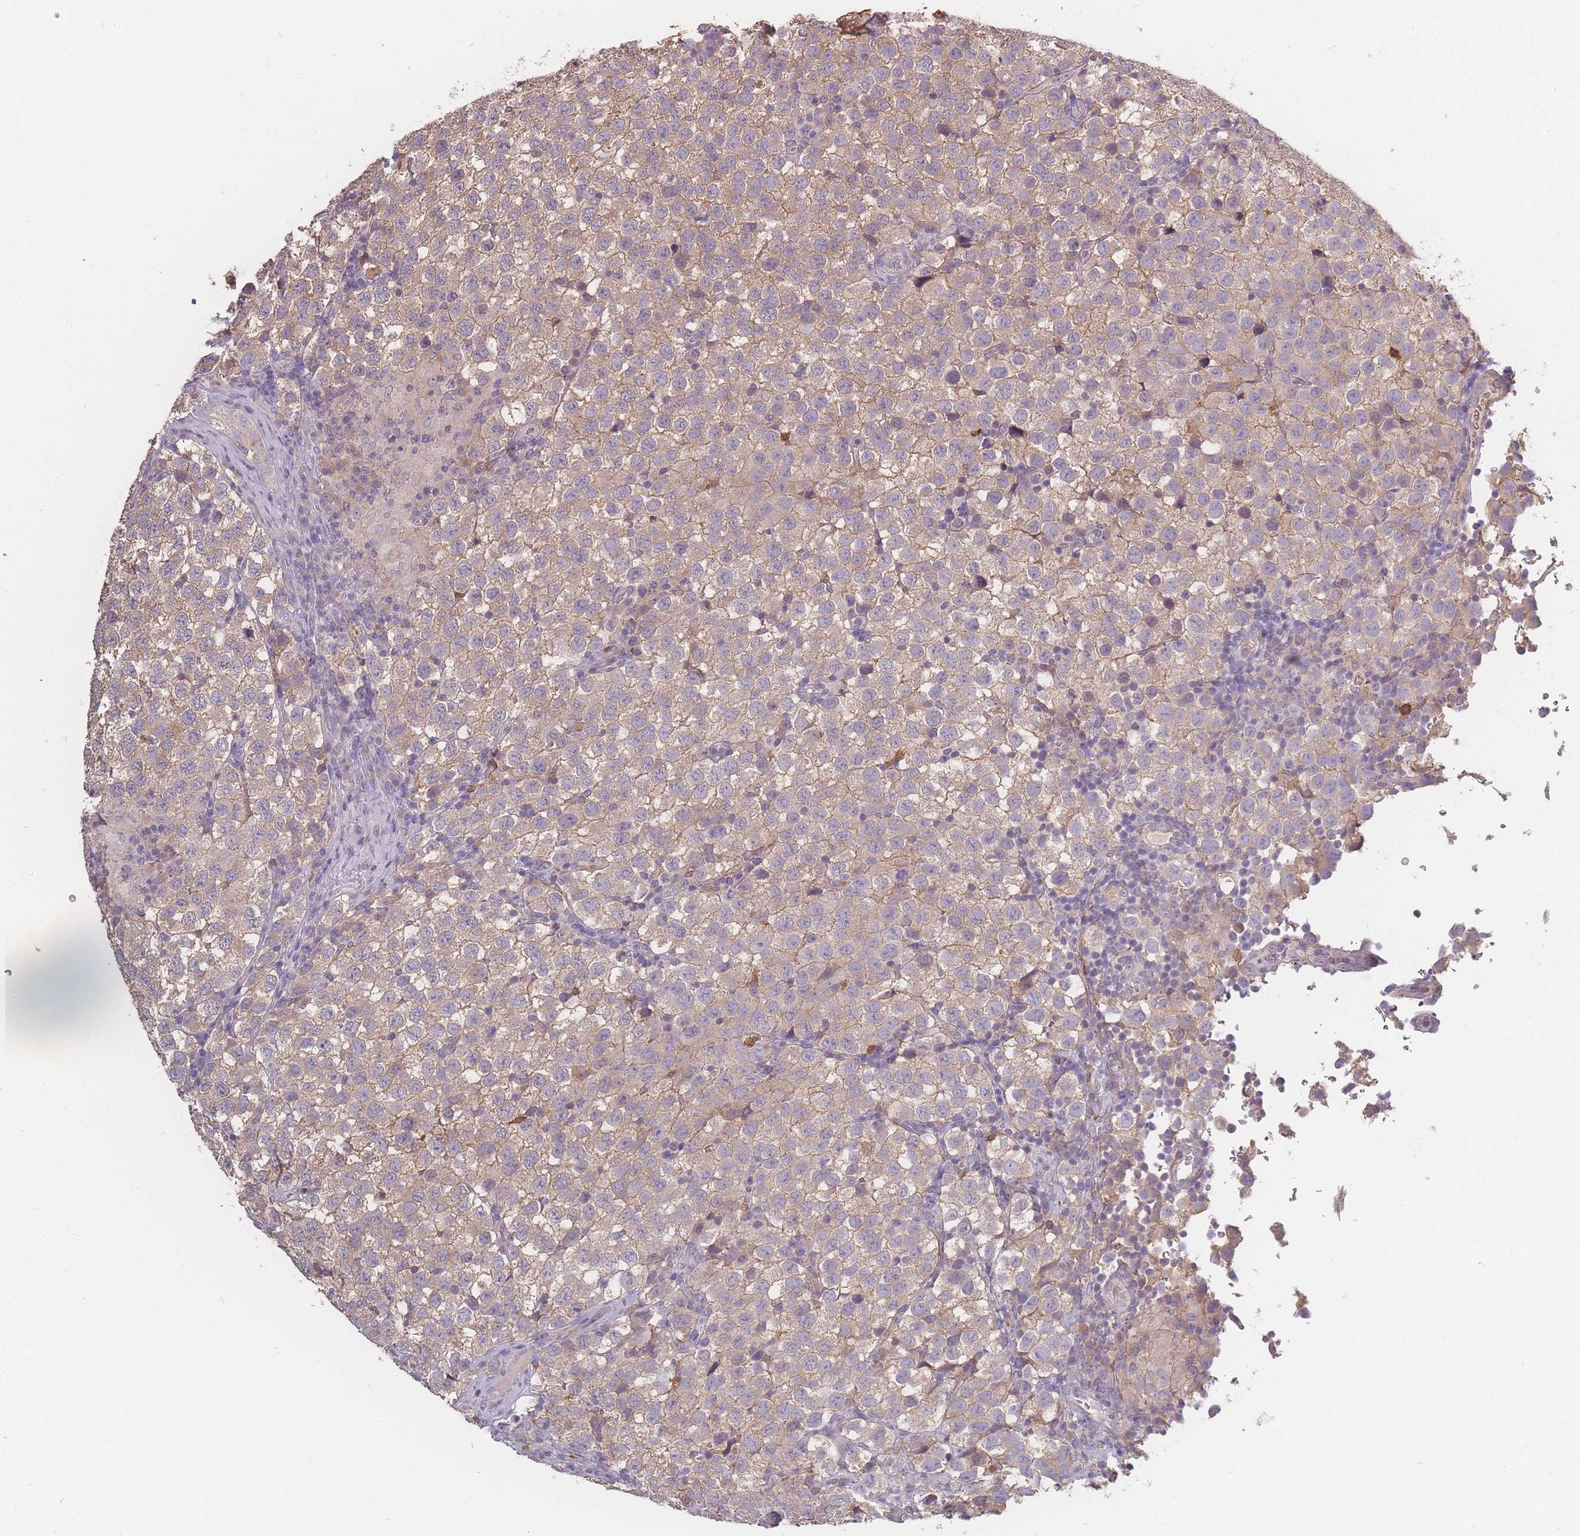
{"staining": {"intensity": "weak", "quantity": ">75%", "location": "cytoplasmic/membranous"}, "tissue": "testis cancer", "cell_type": "Tumor cells", "image_type": "cancer", "snomed": [{"axis": "morphology", "description": "Seminoma, NOS"}, {"axis": "topography", "description": "Testis"}], "caption": "IHC (DAB) staining of seminoma (testis) exhibits weak cytoplasmic/membranous protein staining in about >75% of tumor cells. Immunohistochemistry (ihc) stains the protein of interest in brown and the nuclei are stained blue.", "gene": "BST1", "patient": {"sex": "male", "age": 34}}